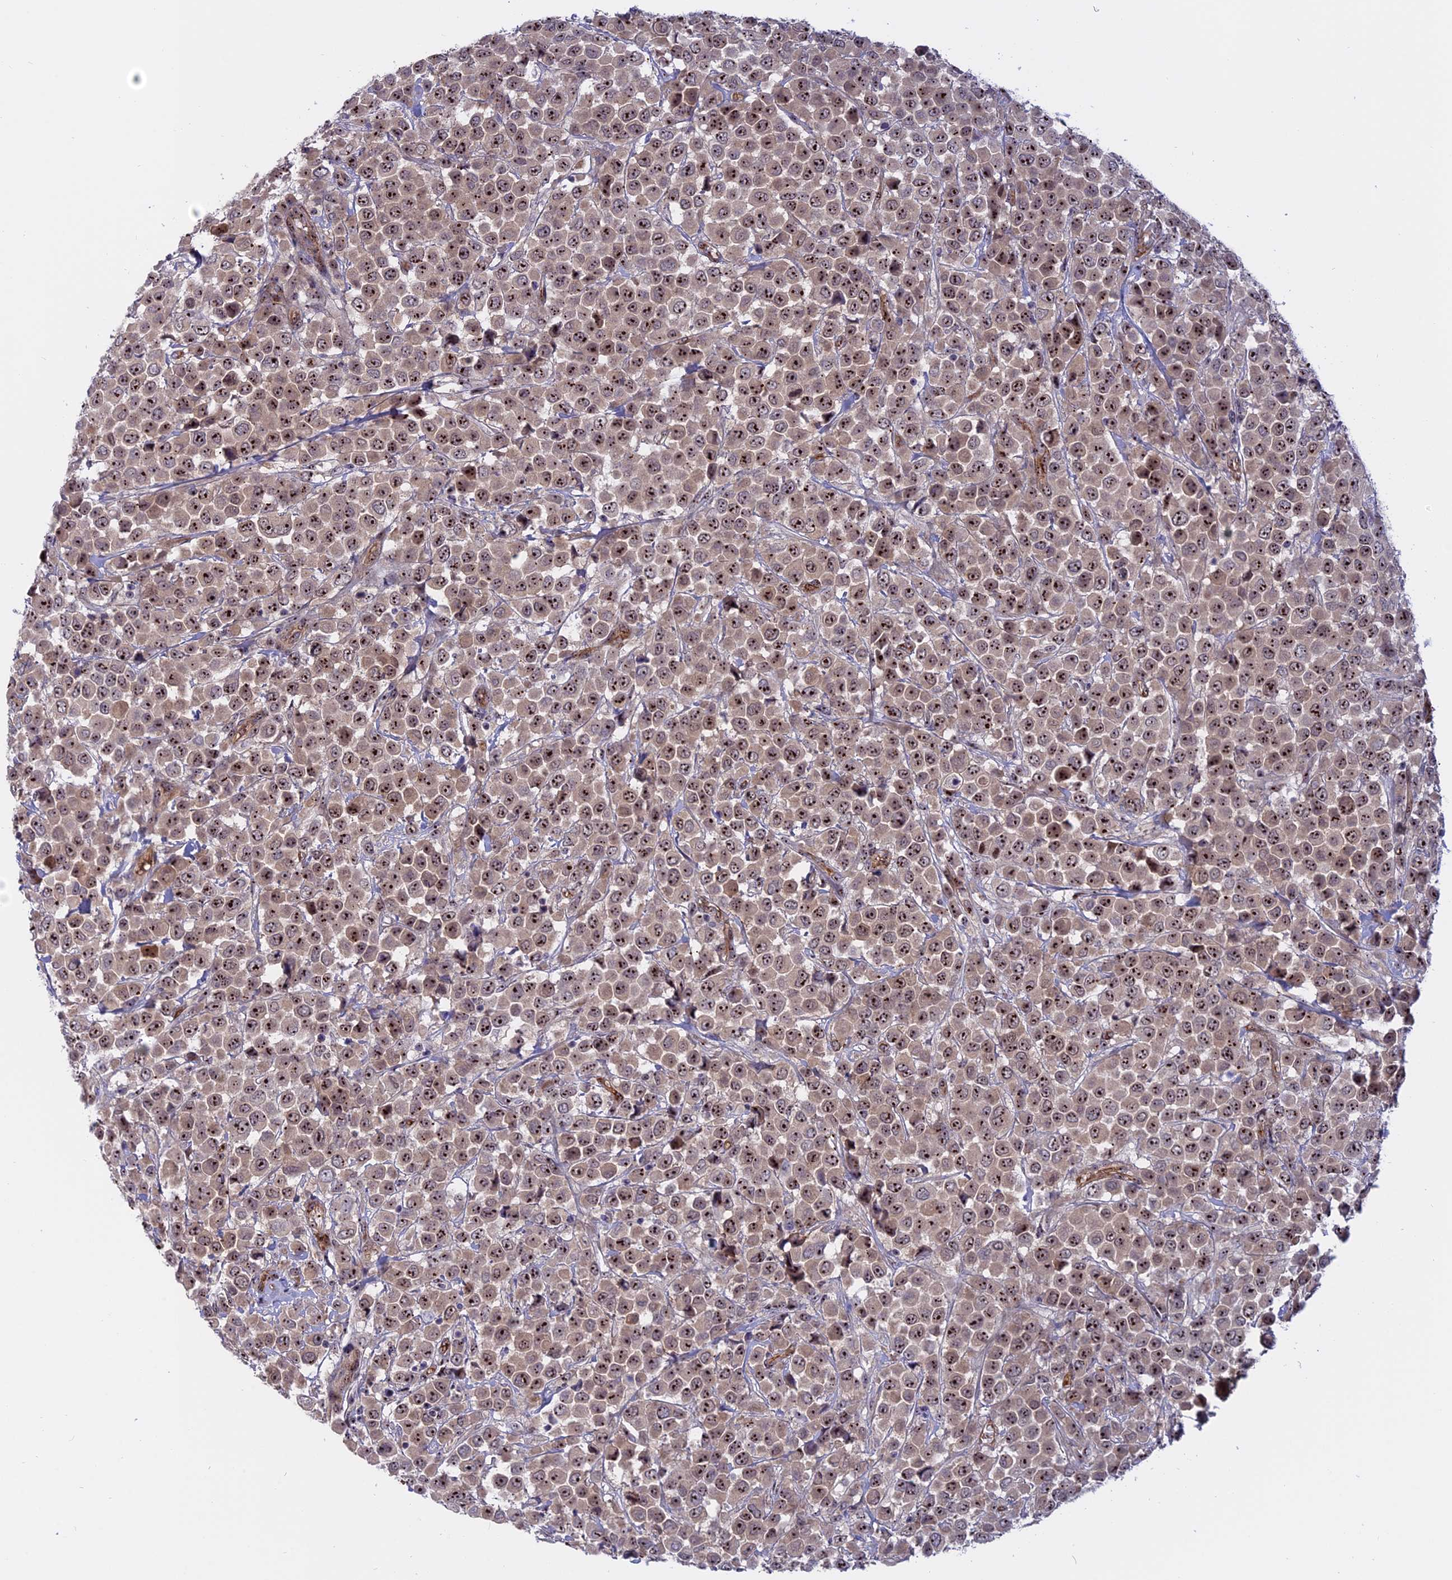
{"staining": {"intensity": "moderate", "quantity": ">75%", "location": "nuclear"}, "tissue": "breast cancer", "cell_type": "Tumor cells", "image_type": "cancer", "snomed": [{"axis": "morphology", "description": "Duct carcinoma"}, {"axis": "topography", "description": "Breast"}], "caption": "Breast cancer (intraductal carcinoma) stained for a protein (brown) exhibits moderate nuclear positive staining in approximately >75% of tumor cells.", "gene": "DBNDD1", "patient": {"sex": "female", "age": 61}}